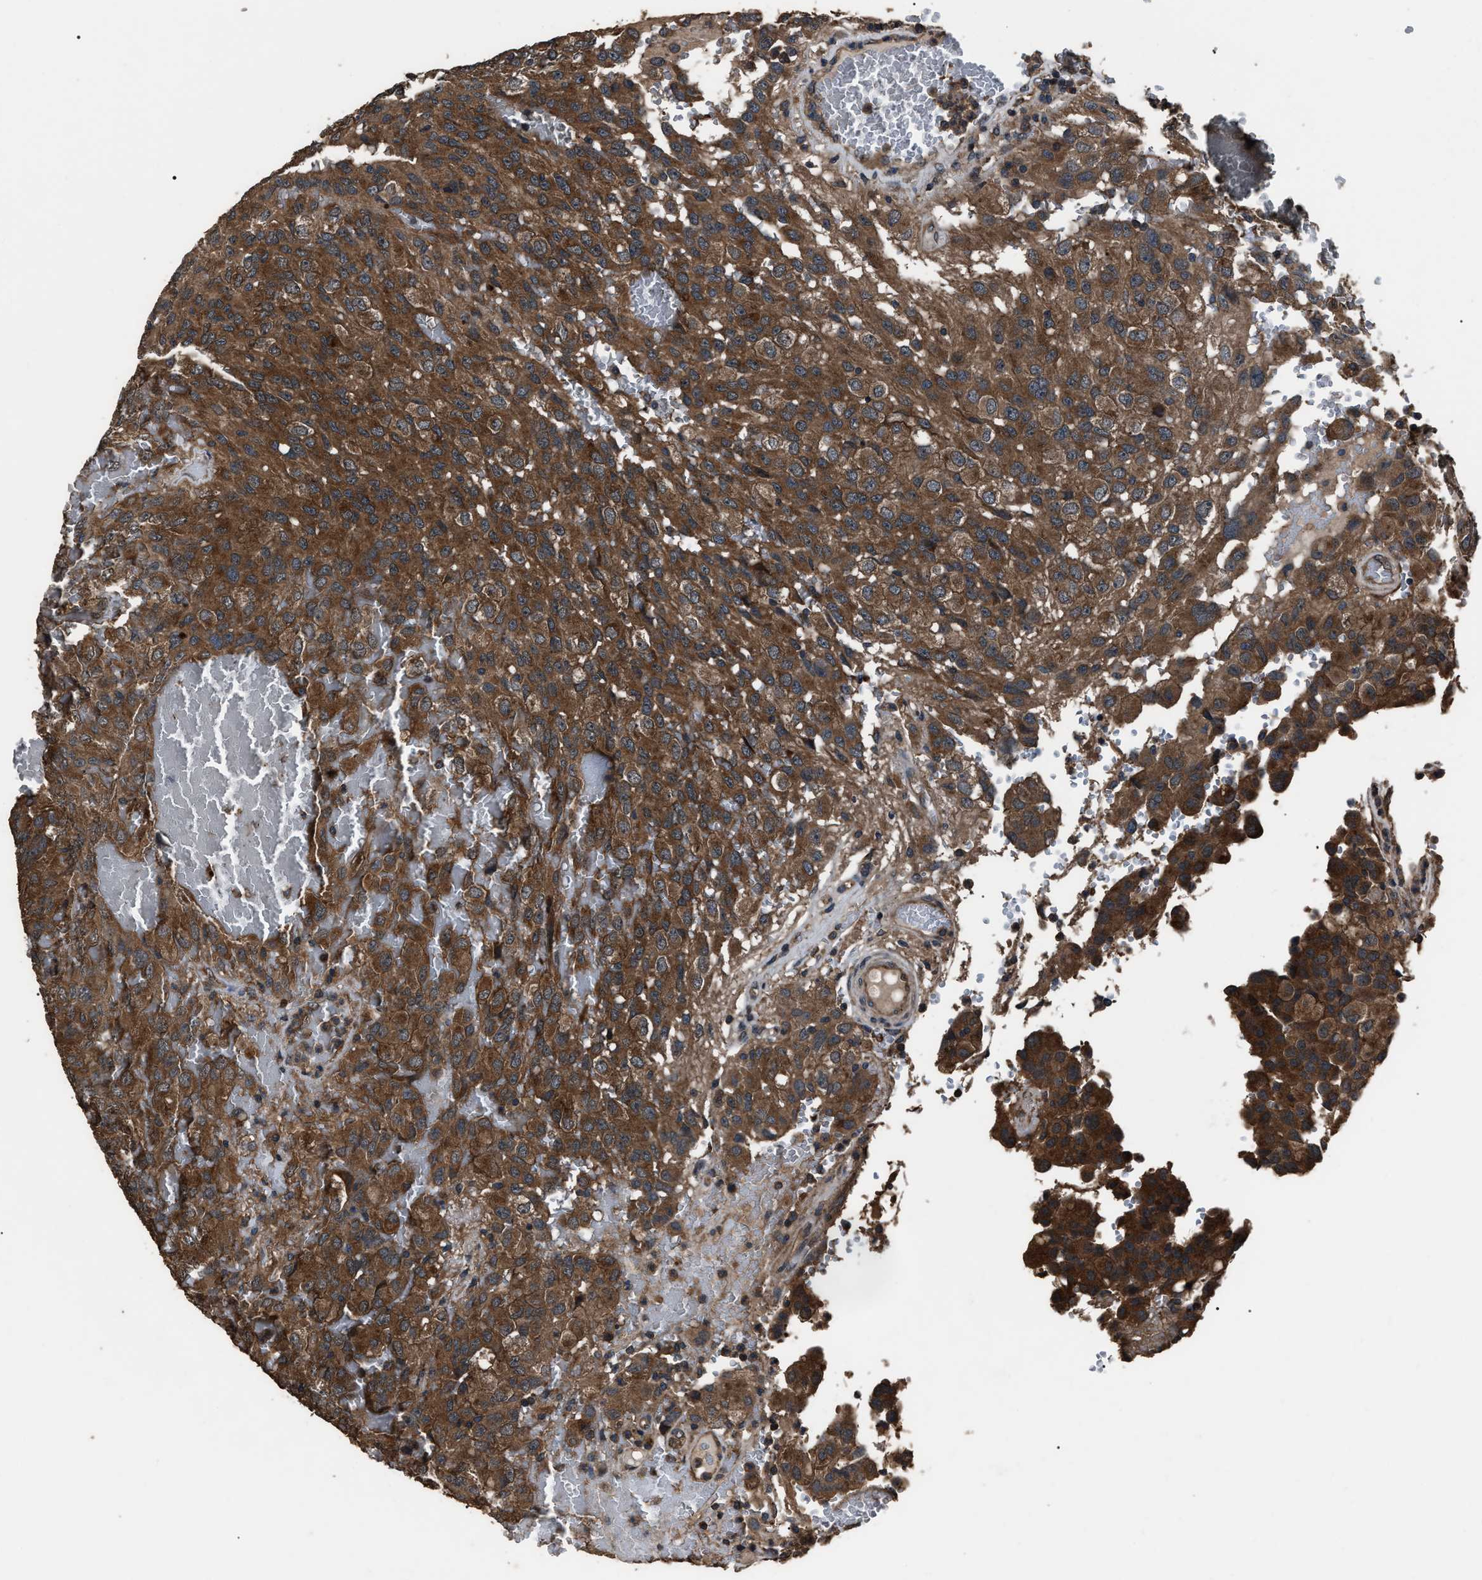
{"staining": {"intensity": "strong", "quantity": ">75%", "location": "cytoplasmic/membranous"}, "tissue": "glioma", "cell_type": "Tumor cells", "image_type": "cancer", "snomed": [{"axis": "morphology", "description": "Glioma, malignant, High grade"}, {"axis": "topography", "description": "Brain"}], "caption": "Strong cytoplasmic/membranous protein positivity is present in approximately >75% of tumor cells in malignant high-grade glioma. (brown staining indicates protein expression, while blue staining denotes nuclei).", "gene": "RNF216", "patient": {"sex": "male", "age": 32}}